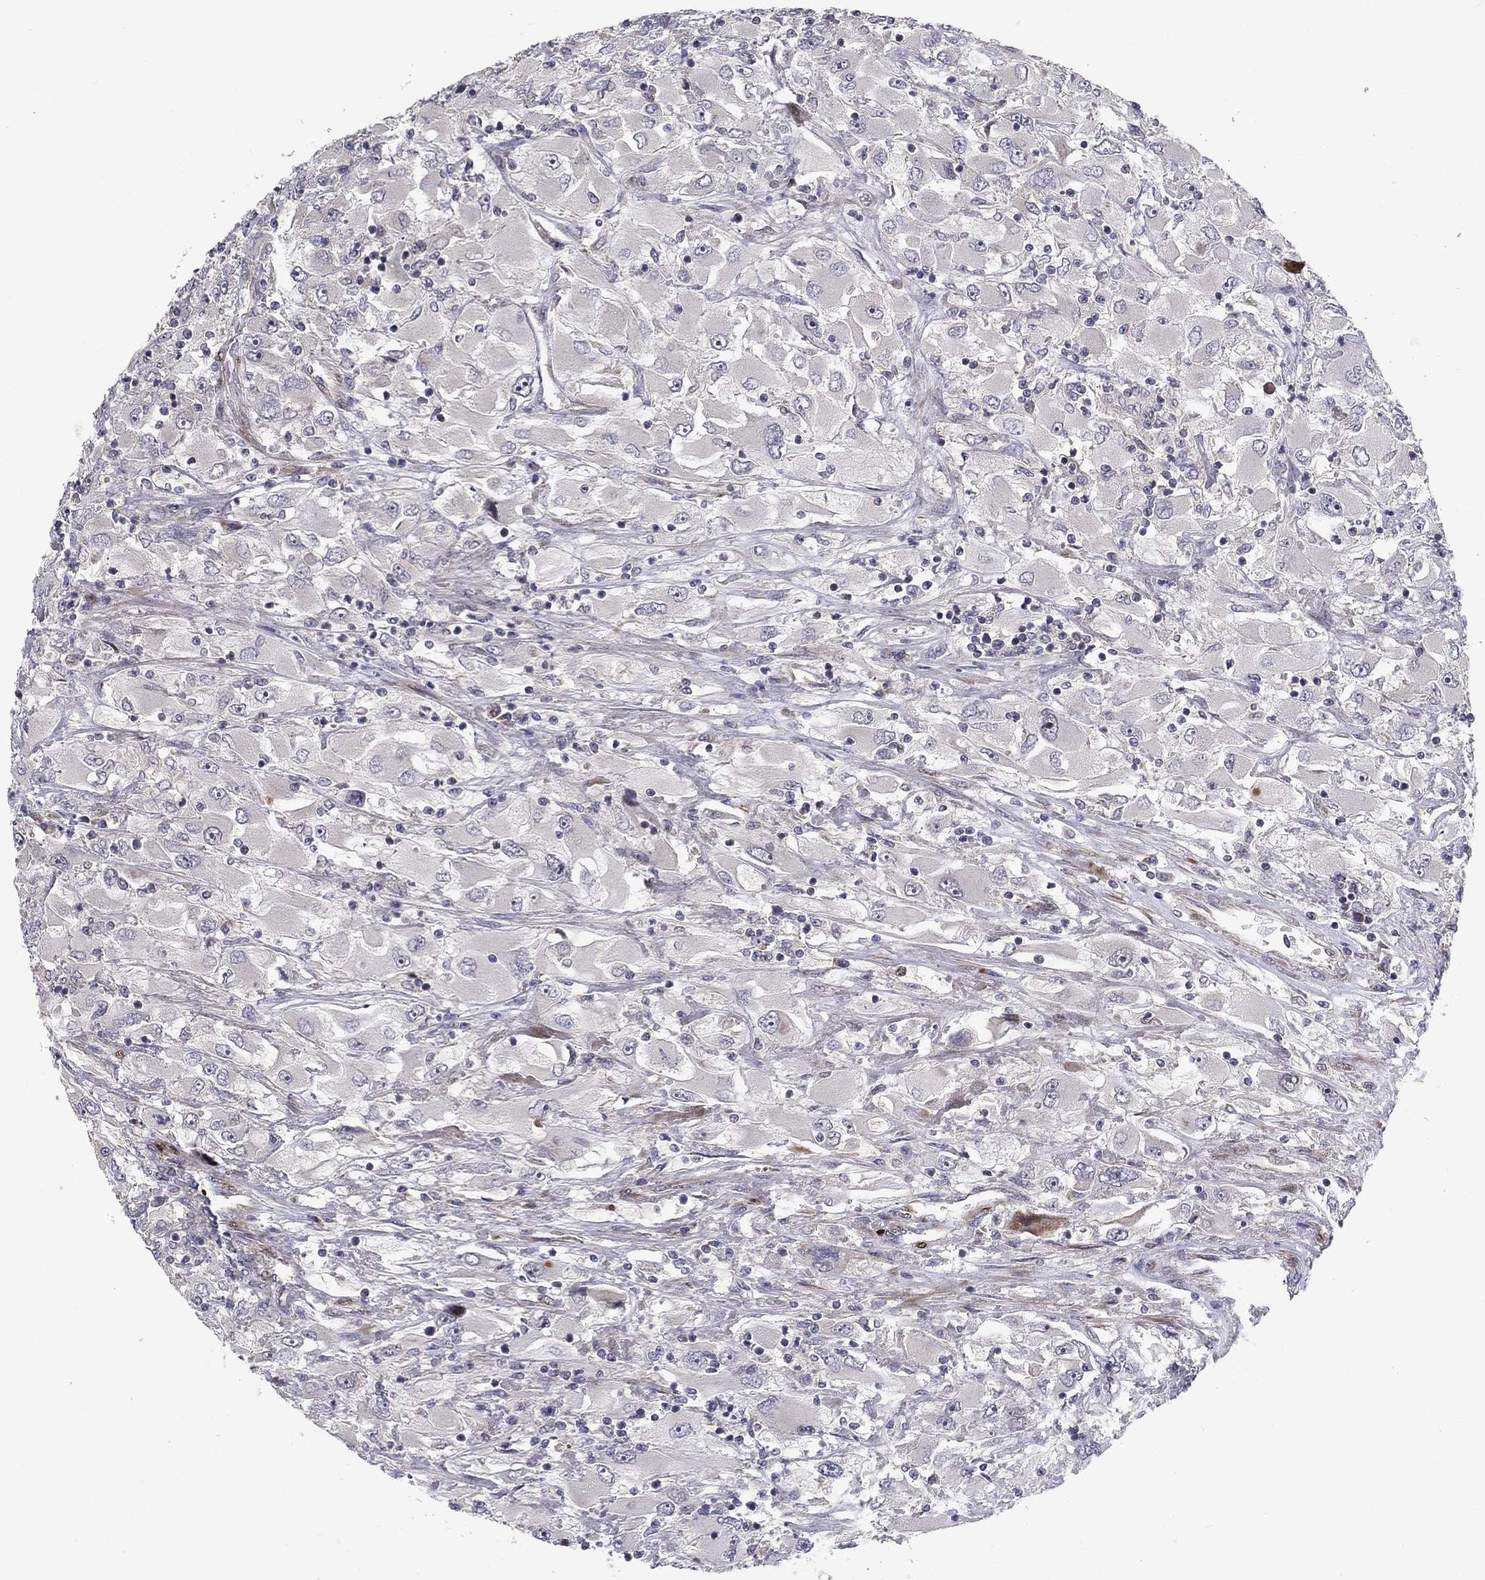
{"staining": {"intensity": "negative", "quantity": "none", "location": "none"}, "tissue": "renal cancer", "cell_type": "Tumor cells", "image_type": "cancer", "snomed": [{"axis": "morphology", "description": "Adenocarcinoma, NOS"}, {"axis": "topography", "description": "Kidney"}], "caption": "Tumor cells show no significant protein positivity in renal cancer.", "gene": "MIOS", "patient": {"sex": "female", "age": 52}}